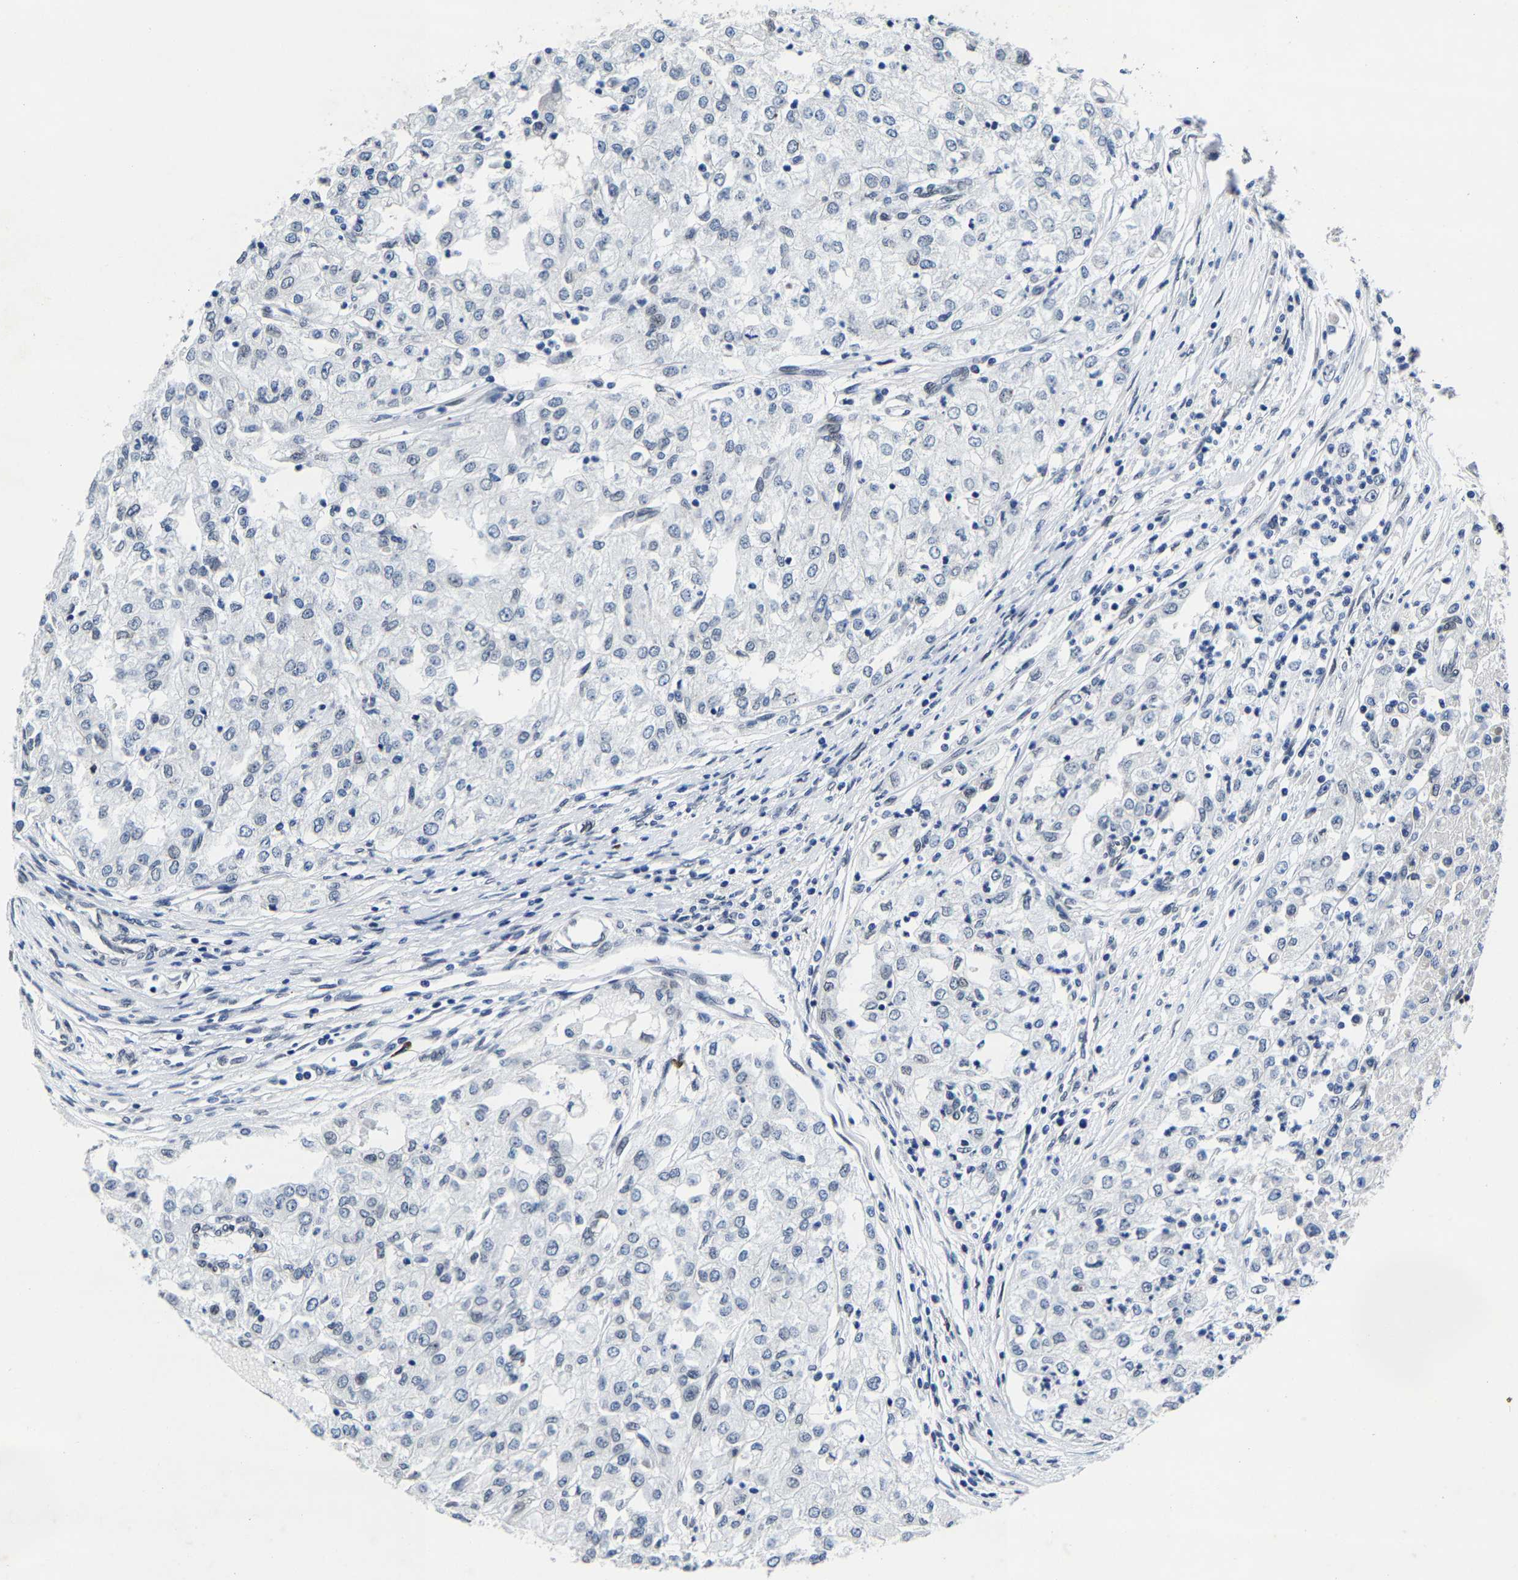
{"staining": {"intensity": "negative", "quantity": "none", "location": "none"}, "tissue": "renal cancer", "cell_type": "Tumor cells", "image_type": "cancer", "snomed": [{"axis": "morphology", "description": "Adenocarcinoma, NOS"}, {"axis": "topography", "description": "Kidney"}], "caption": "The photomicrograph shows no significant positivity in tumor cells of renal adenocarcinoma.", "gene": "UBN2", "patient": {"sex": "female", "age": 54}}